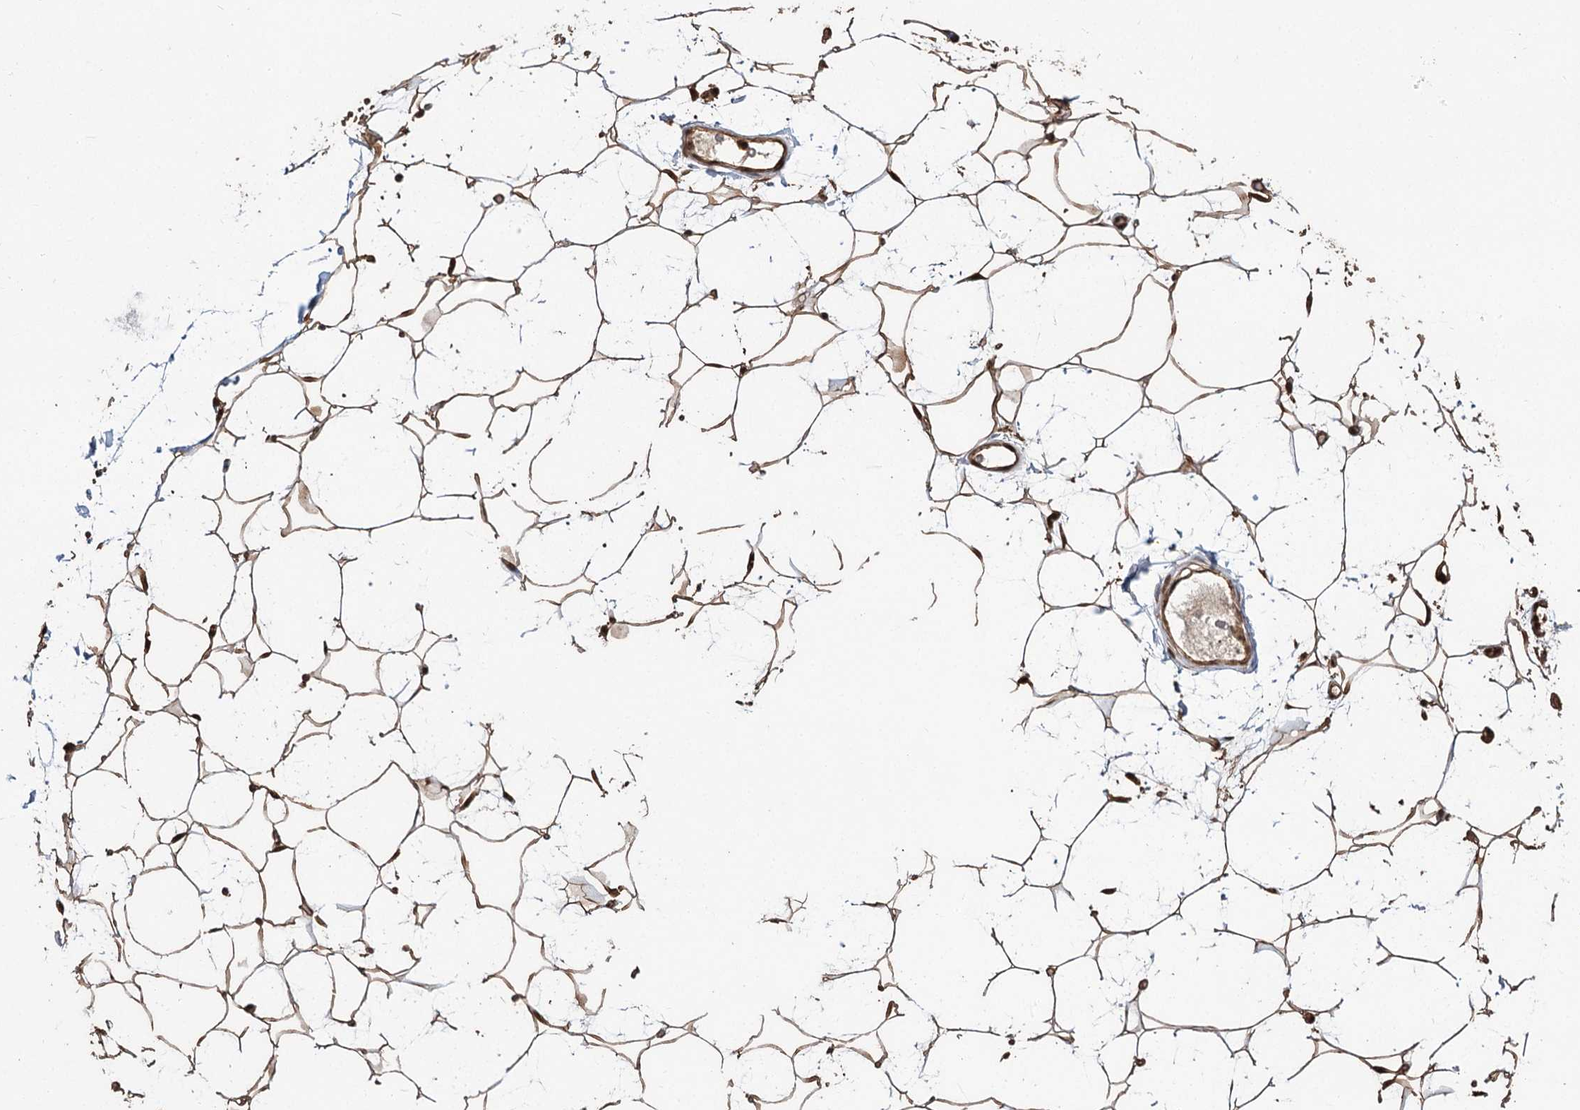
{"staining": {"intensity": "strong", "quantity": ">75%", "location": "cytoplasmic/membranous,nuclear"}, "tissue": "adipose tissue", "cell_type": "Adipocytes", "image_type": "normal", "snomed": [{"axis": "morphology", "description": "Normal tissue, NOS"}, {"axis": "topography", "description": "Breast"}], "caption": "A brown stain shows strong cytoplasmic/membranous,nuclear staining of a protein in adipocytes of normal adipose tissue. The protein of interest is stained brown, and the nuclei are stained in blue (DAB IHC with brightfield microscopy, high magnification).", "gene": "PLCH1", "patient": {"sex": "female", "age": 26}}